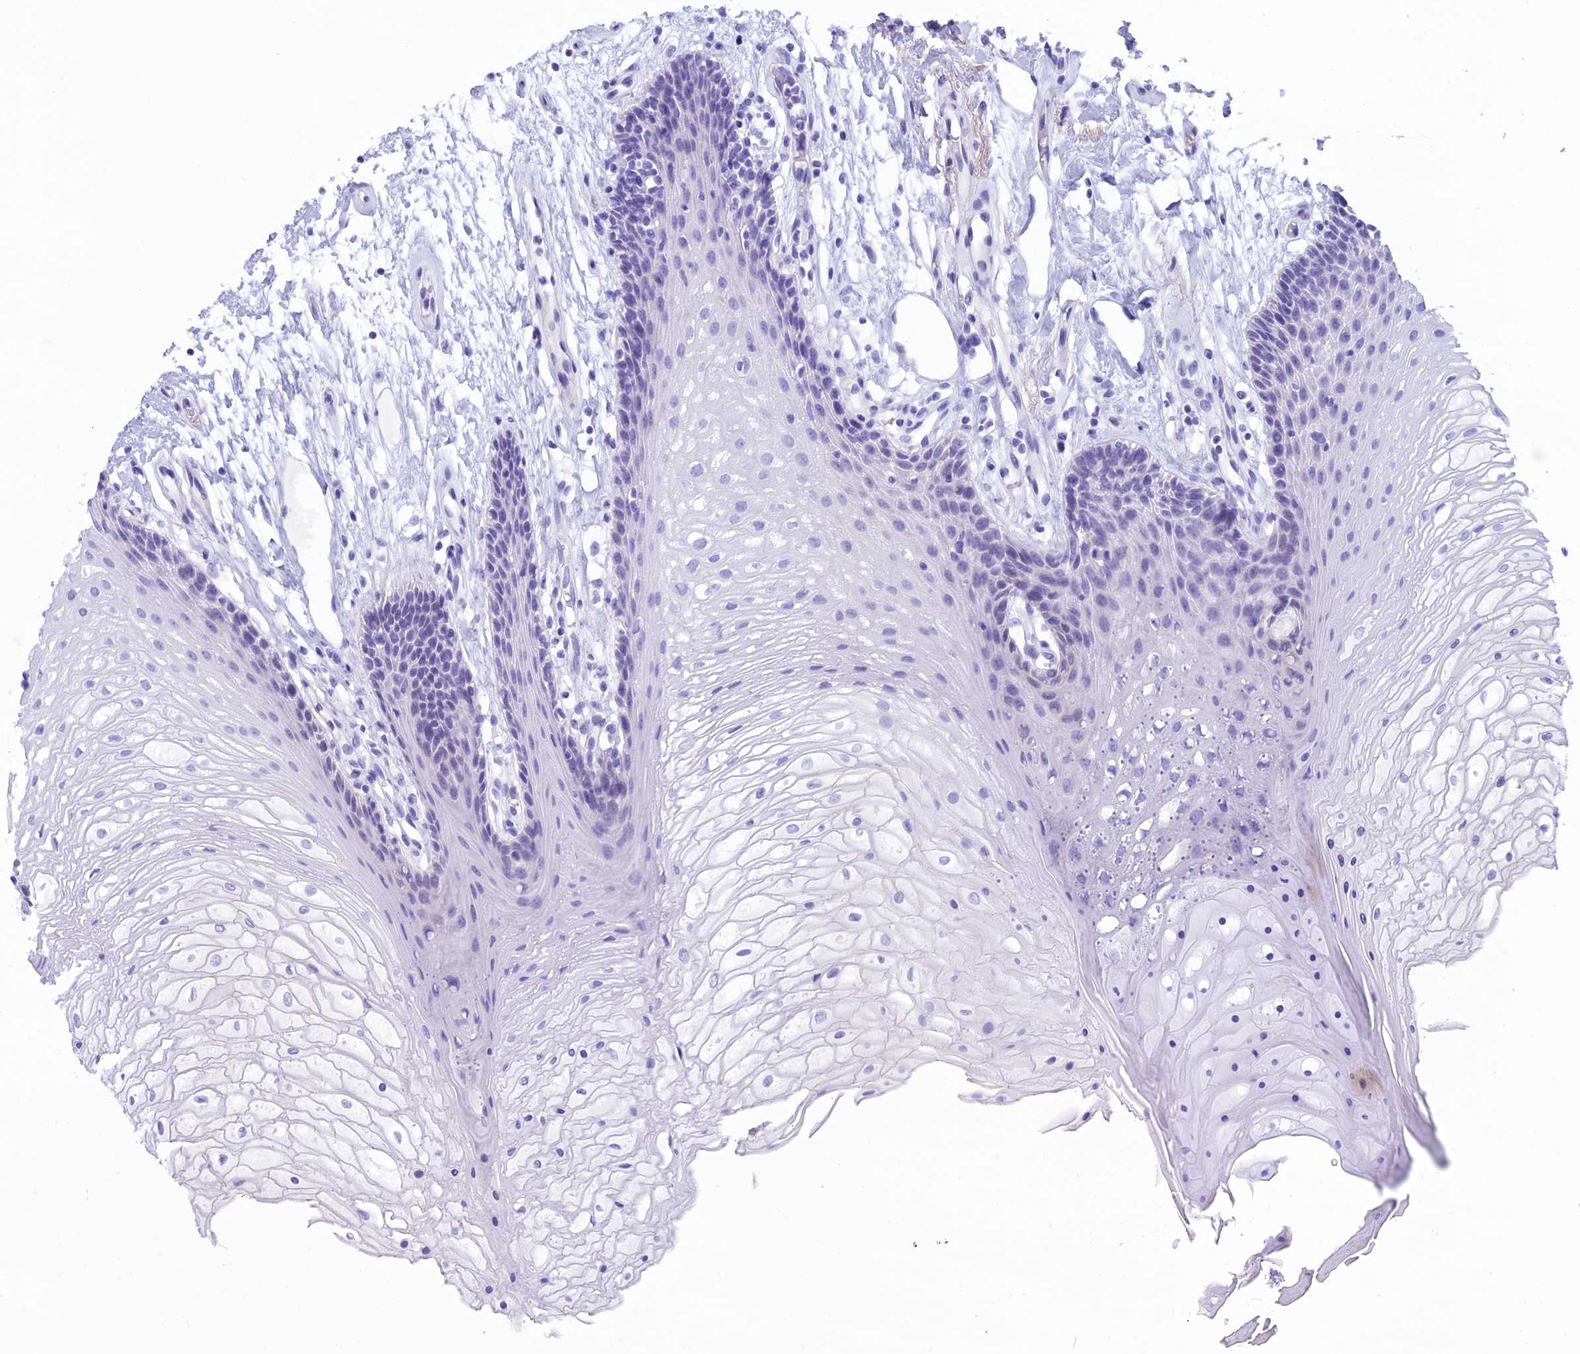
{"staining": {"intensity": "negative", "quantity": "none", "location": "none"}, "tissue": "oral mucosa", "cell_type": "Squamous epithelial cells", "image_type": "normal", "snomed": [{"axis": "morphology", "description": "Normal tissue, NOS"}, {"axis": "topography", "description": "Oral tissue"}], "caption": "Immunohistochemistry (IHC) micrograph of normal oral mucosa: human oral mucosa stained with DAB (3,3'-diaminobenzidine) exhibits no significant protein positivity in squamous epithelial cells.", "gene": "FAM169A", "patient": {"sex": "female", "age": 80}}